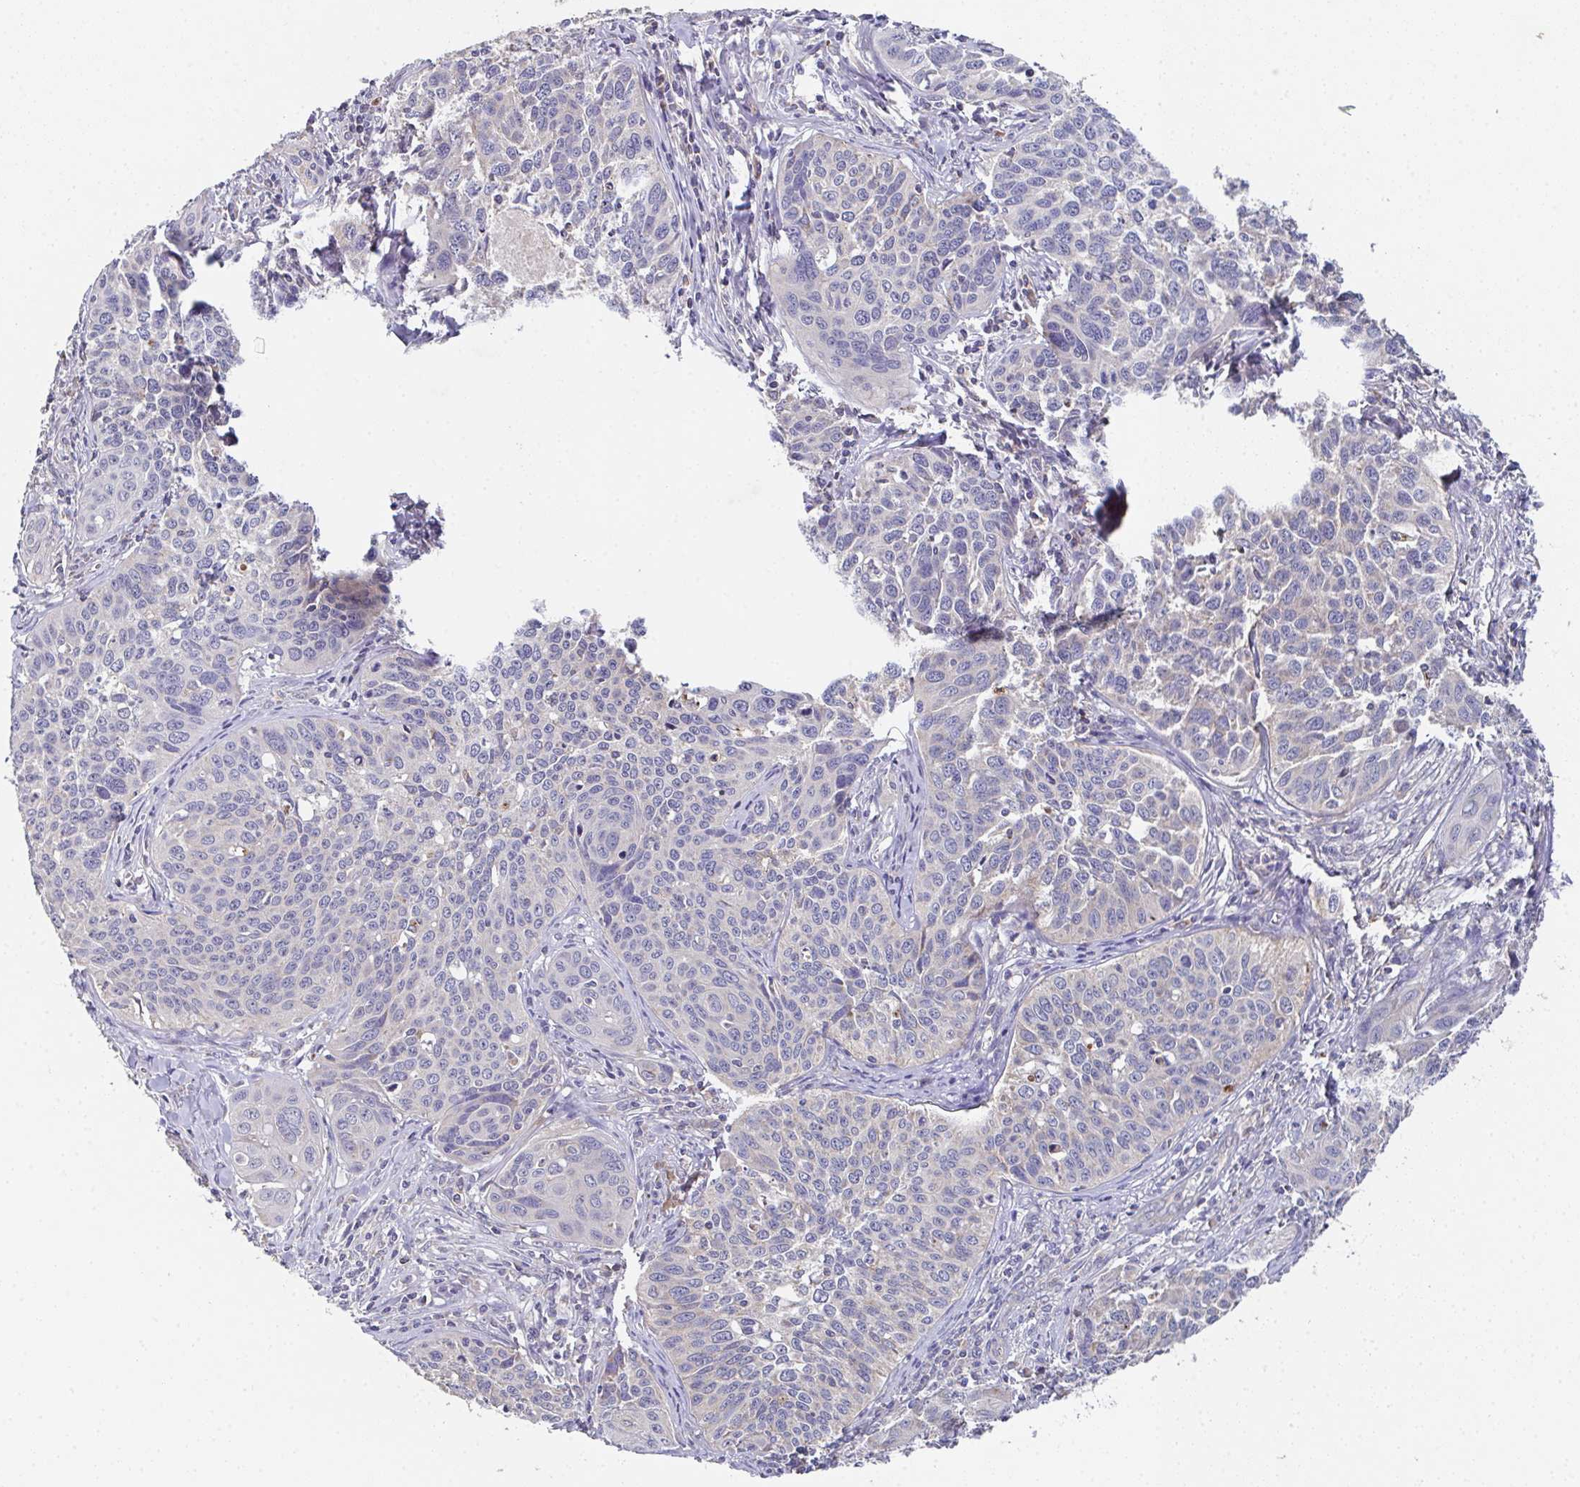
{"staining": {"intensity": "negative", "quantity": "none", "location": "none"}, "tissue": "cervical cancer", "cell_type": "Tumor cells", "image_type": "cancer", "snomed": [{"axis": "morphology", "description": "Squamous cell carcinoma, NOS"}, {"axis": "topography", "description": "Cervix"}], "caption": "This is an immunohistochemistry micrograph of human cervical cancer (squamous cell carcinoma). There is no expression in tumor cells.", "gene": "MT-ND3", "patient": {"sex": "female", "age": 31}}